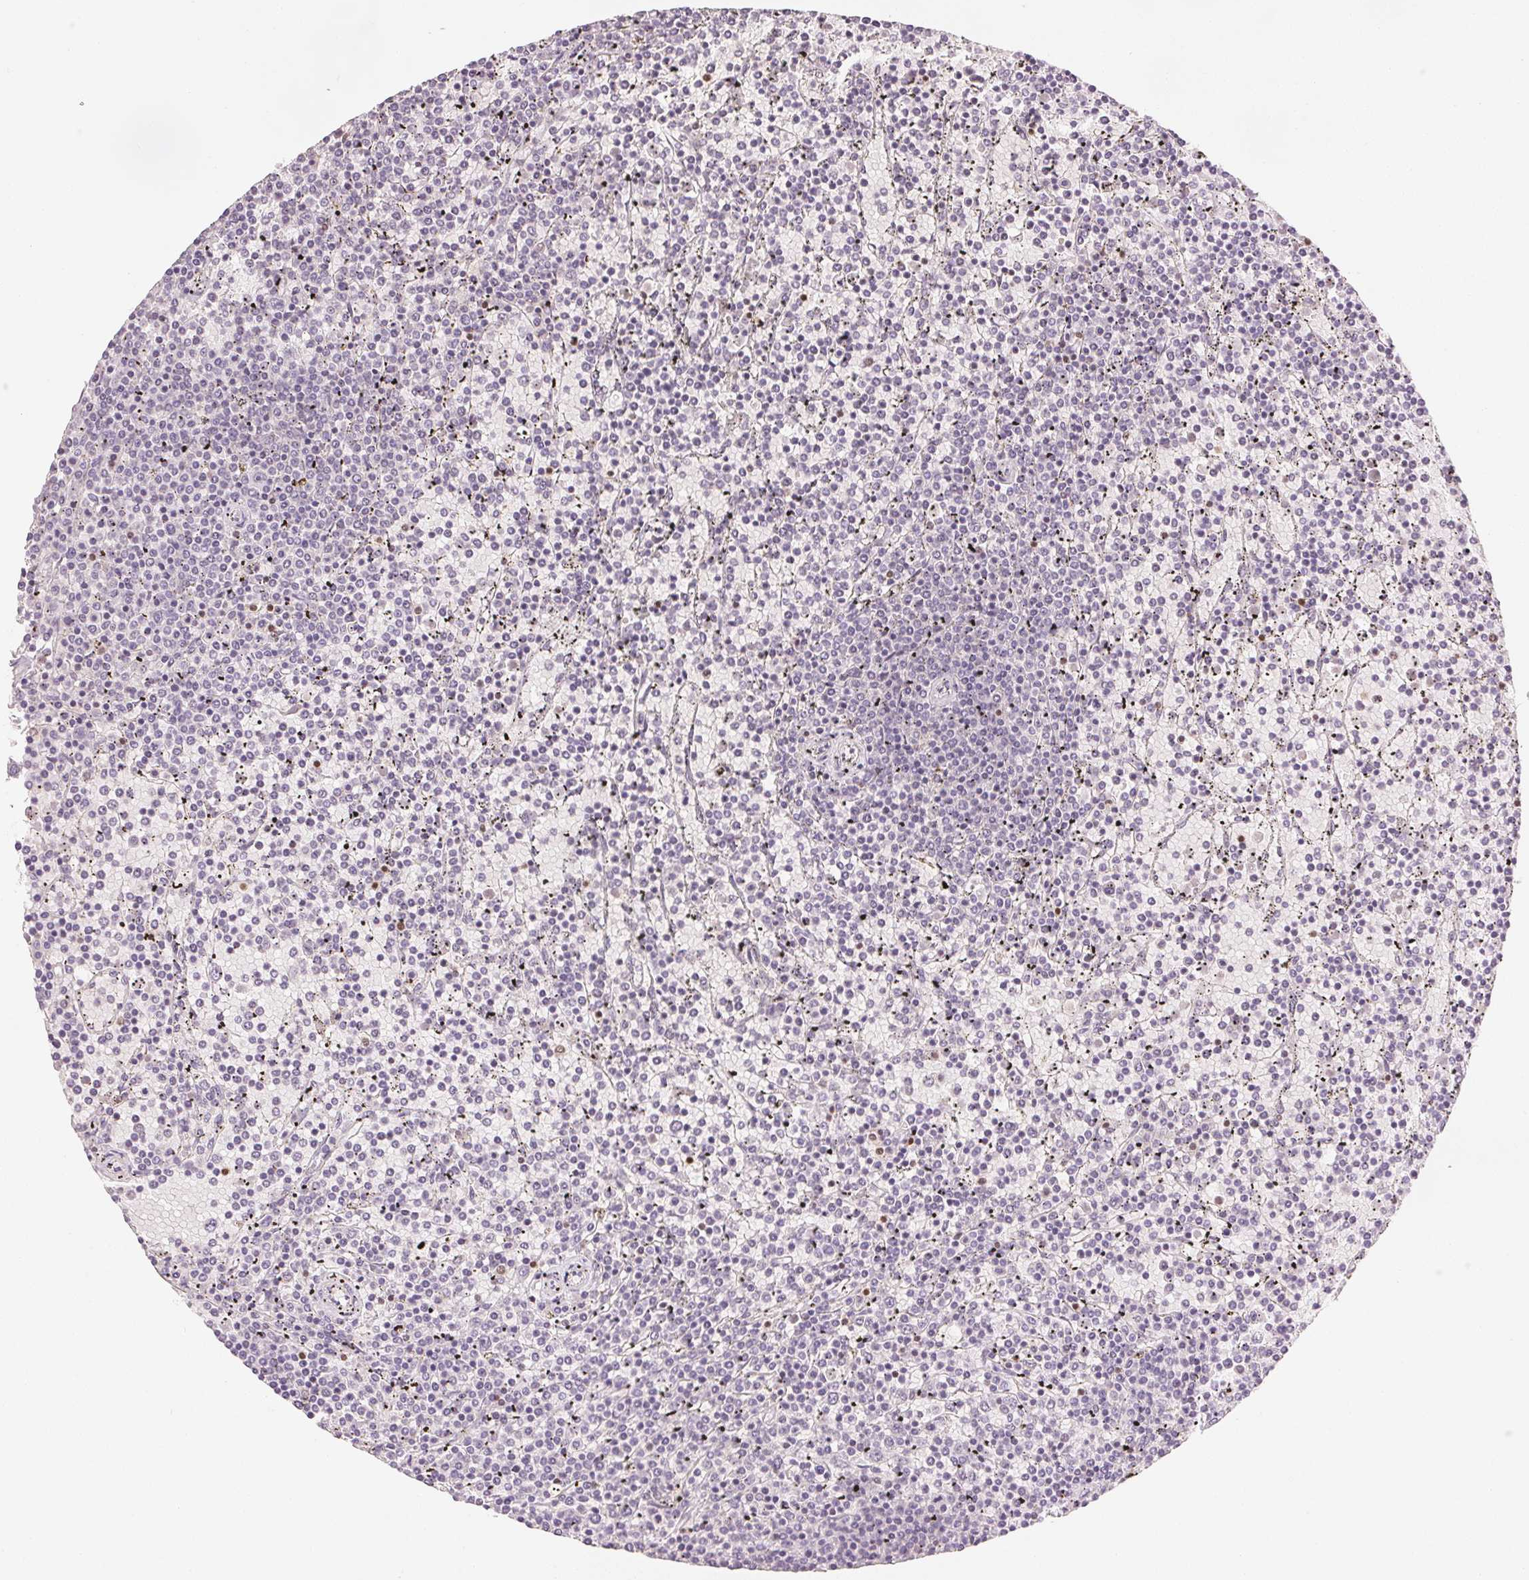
{"staining": {"intensity": "negative", "quantity": "none", "location": "none"}, "tissue": "lymphoma", "cell_type": "Tumor cells", "image_type": "cancer", "snomed": [{"axis": "morphology", "description": "Malignant lymphoma, non-Hodgkin's type, Low grade"}, {"axis": "topography", "description": "Spleen"}], "caption": "Immunohistochemistry (IHC) micrograph of human lymphoma stained for a protein (brown), which shows no staining in tumor cells. (DAB (3,3'-diaminobenzidine) immunohistochemistry (IHC) visualized using brightfield microscopy, high magnification).", "gene": "RUNX2", "patient": {"sex": "female", "age": 77}}